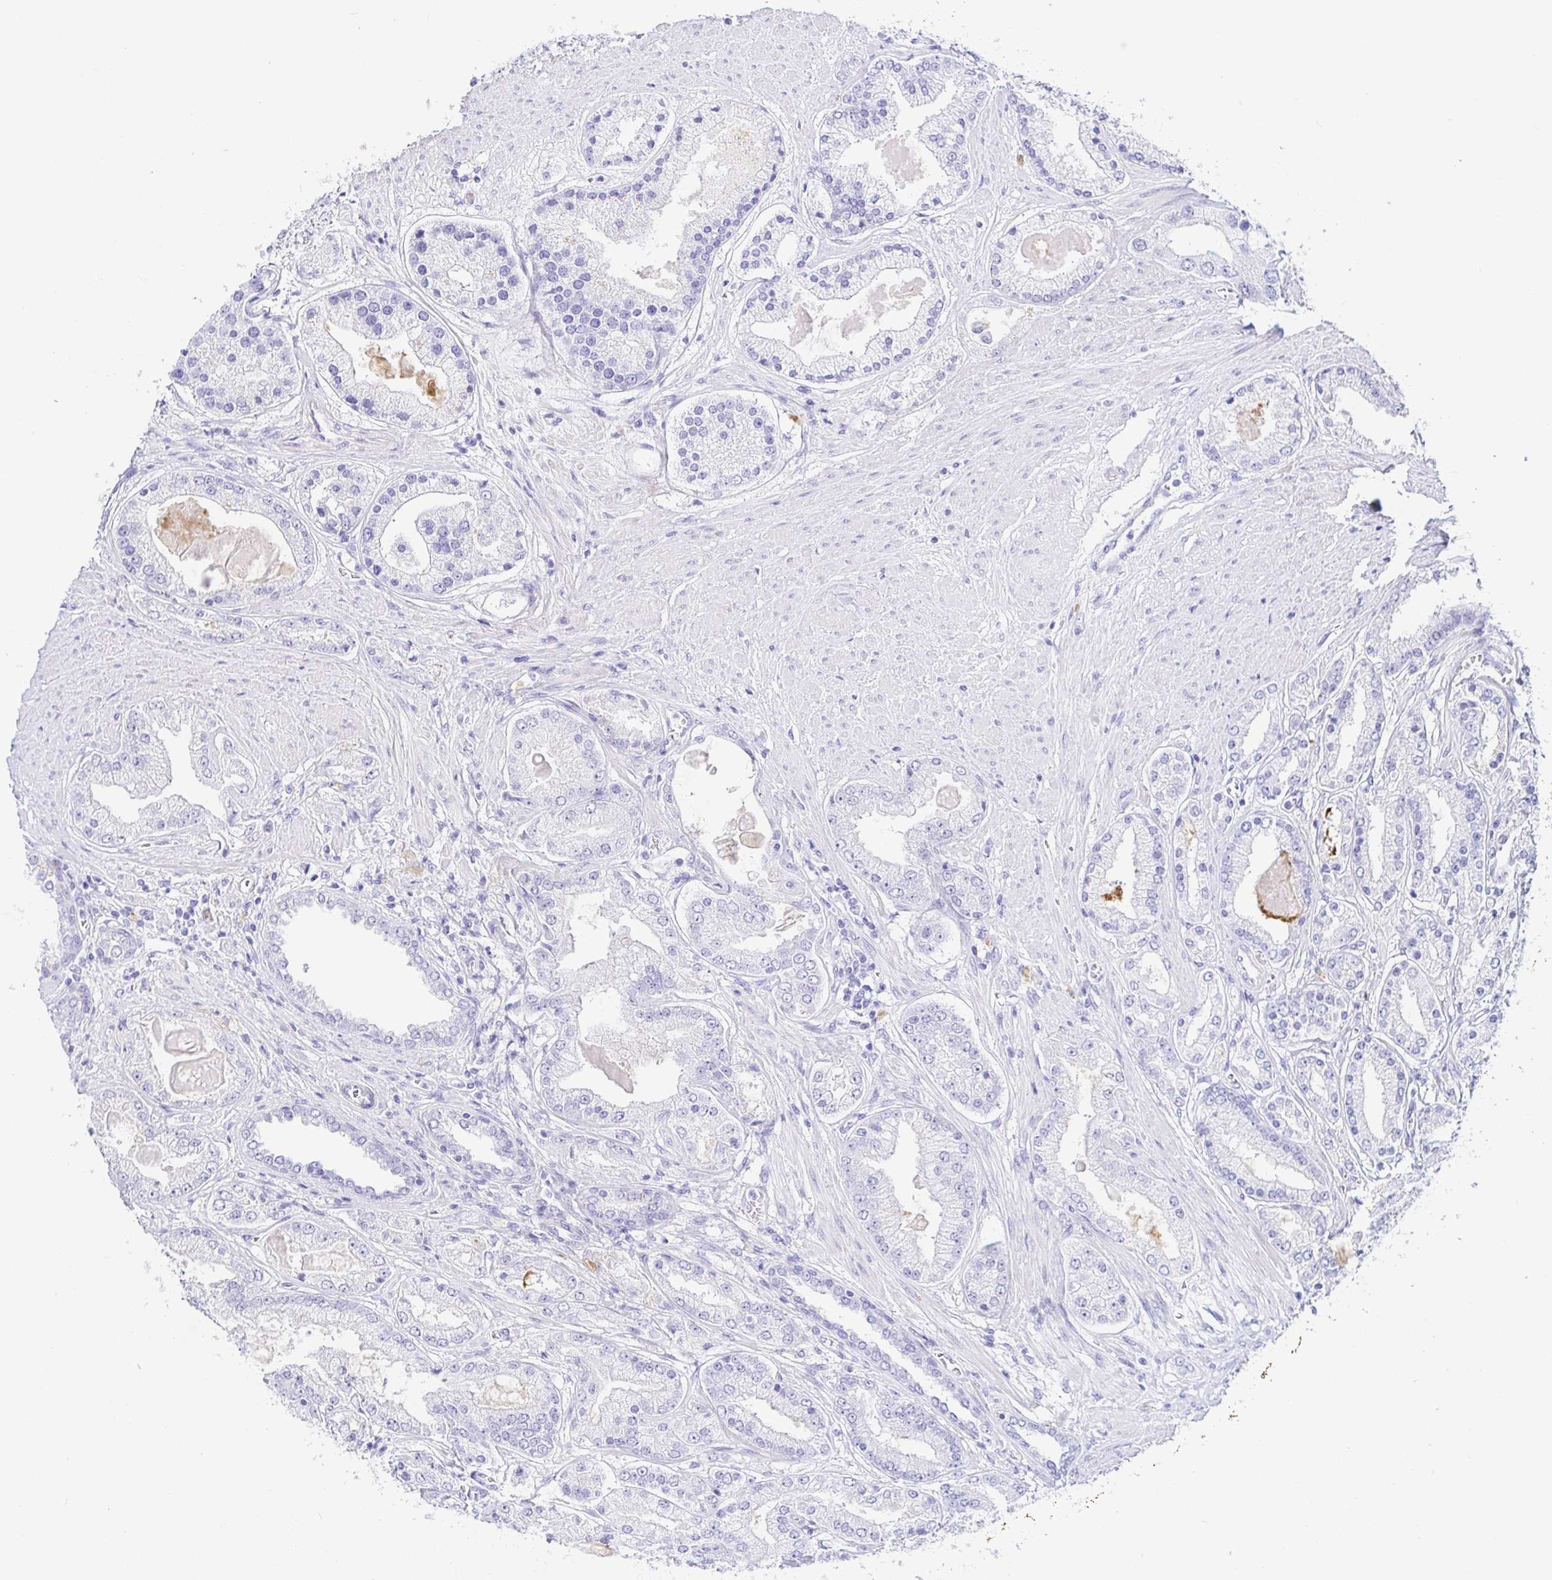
{"staining": {"intensity": "negative", "quantity": "none", "location": "none"}, "tissue": "prostate cancer", "cell_type": "Tumor cells", "image_type": "cancer", "snomed": [{"axis": "morphology", "description": "Adenocarcinoma, High grade"}, {"axis": "topography", "description": "Prostate"}], "caption": "This is an immunohistochemistry photomicrograph of human prostate adenocarcinoma (high-grade). There is no staining in tumor cells.", "gene": "PINLYP", "patient": {"sex": "male", "age": 67}}